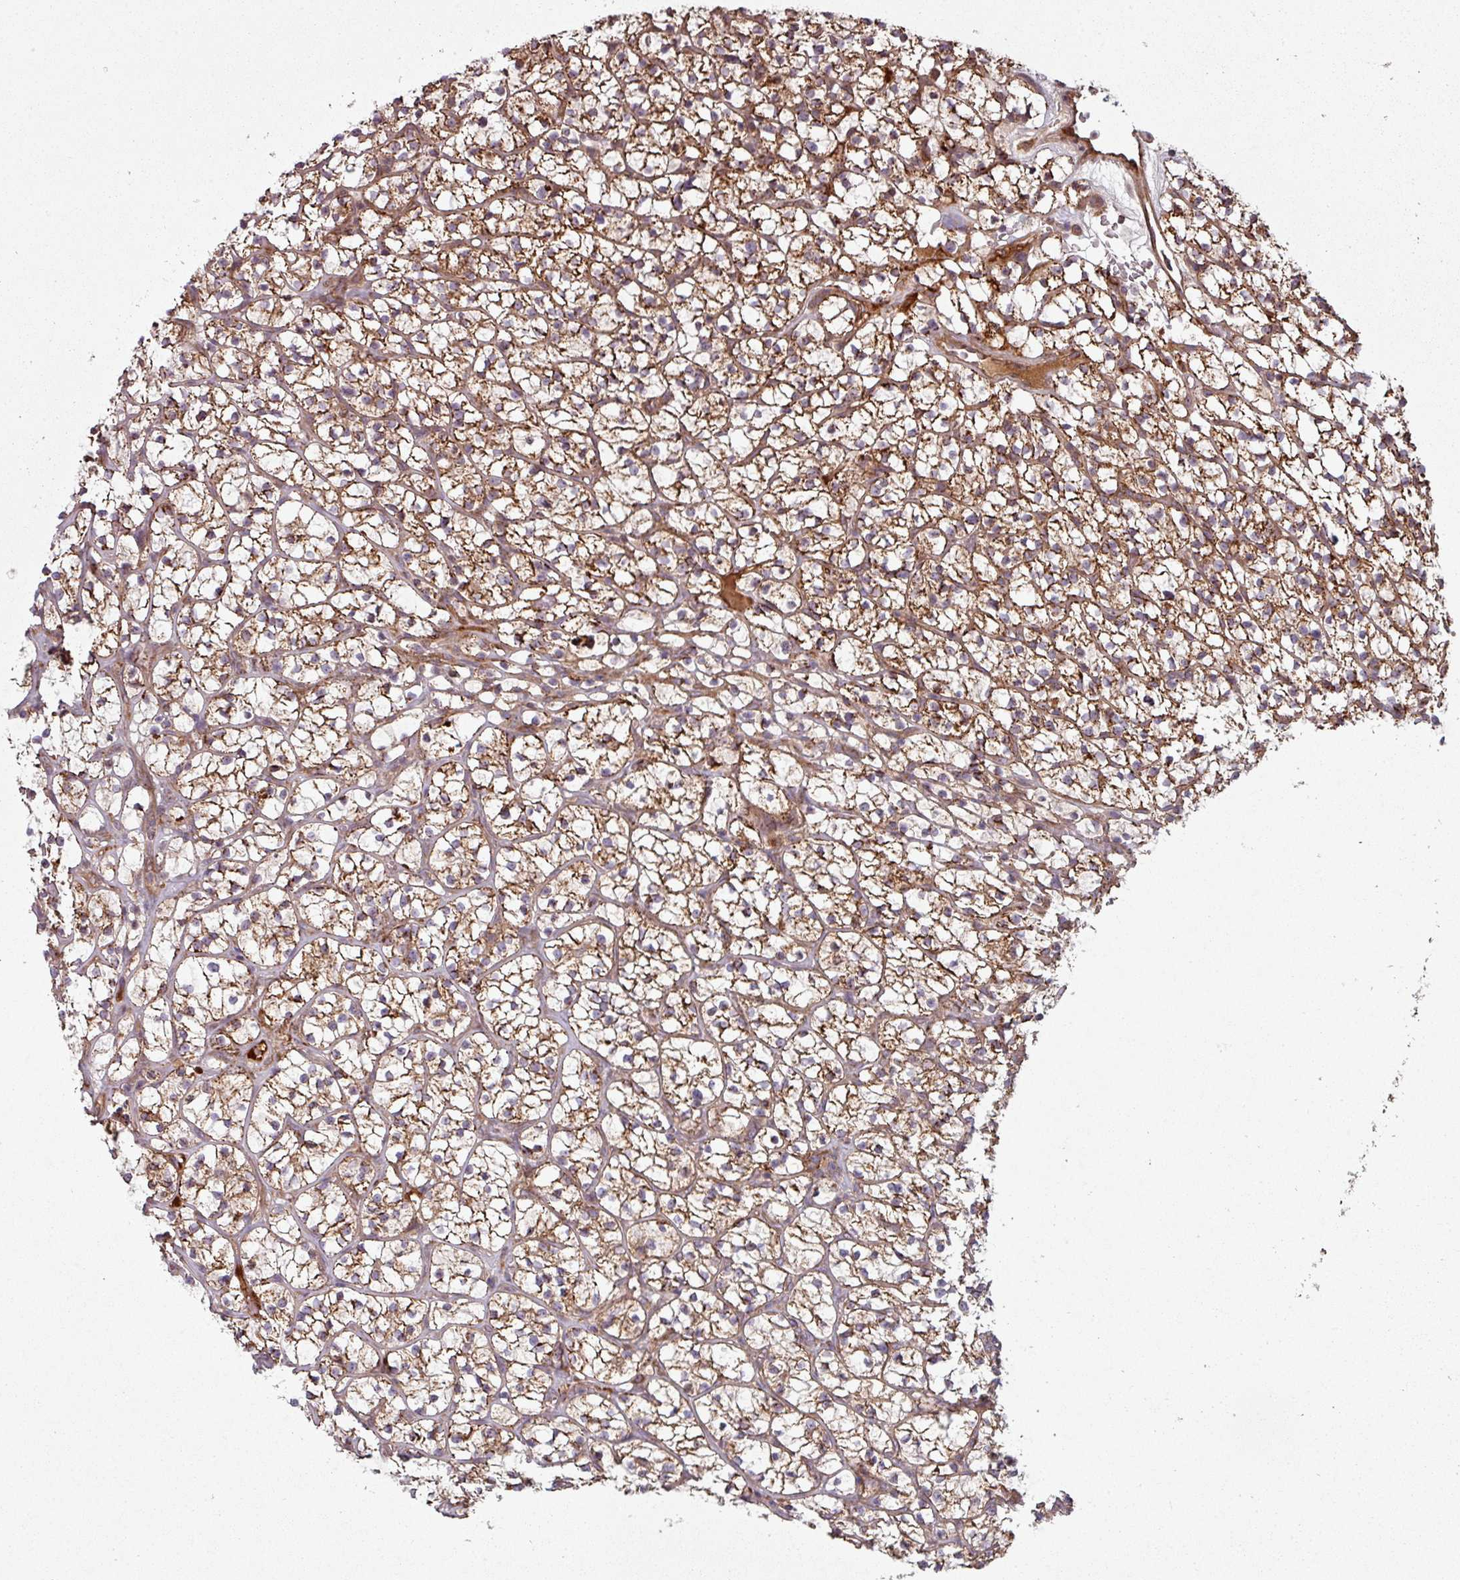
{"staining": {"intensity": "moderate", "quantity": "25%-75%", "location": "cytoplasmic/membranous"}, "tissue": "renal cancer", "cell_type": "Tumor cells", "image_type": "cancer", "snomed": [{"axis": "morphology", "description": "Adenocarcinoma, NOS"}, {"axis": "topography", "description": "Kidney"}], "caption": "Adenocarcinoma (renal) tissue exhibits moderate cytoplasmic/membranous staining in approximately 25%-75% of tumor cells, visualized by immunohistochemistry. (brown staining indicates protein expression, while blue staining denotes nuclei).", "gene": "SNRNP25", "patient": {"sex": "female", "age": 64}}